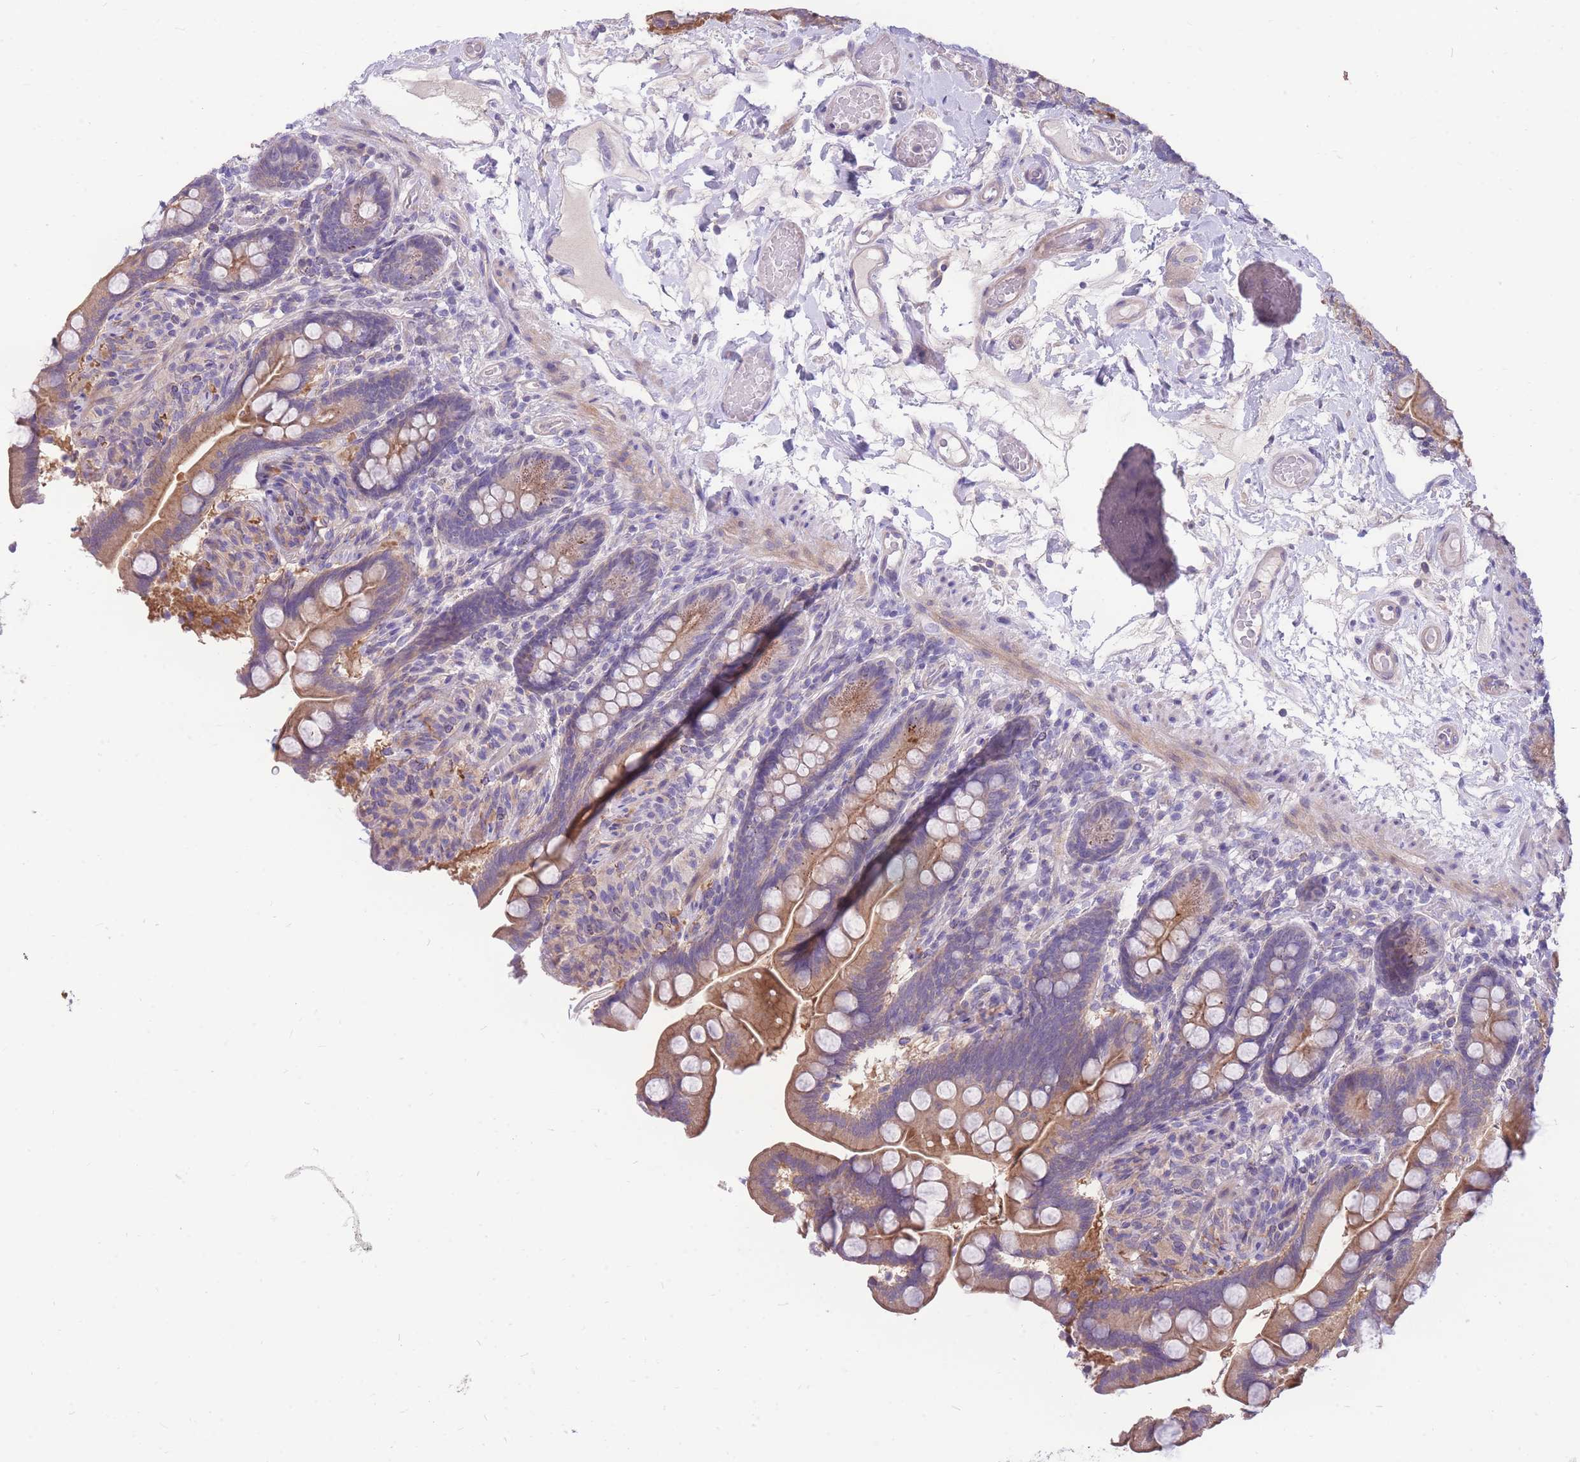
{"staining": {"intensity": "moderate", "quantity": ">75%", "location": "cytoplasmic/membranous"}, "tissue": "small intestine", "cell_type": "Glandular cells", "image_type": "normal", "snomed": [{"axis": "morphology", "description": "Normal tissue, NOS"}, {"axis": "topography", "description": "Small intestine"}], "caption": "An immunohistochemistry (IHC) histopathology image of benign tissue is shown. Protein staining in brown highlights moderate cytoplasmic/membranous positivity in small intestine within glandular cells. The staining was performed using DAB to visualize the protein expression in brown, while the nuclei were stained in blue with hematoxylin (Magnification: 20x).", "gene": "OR5T1", "patient": {"sex": "female", "age": 64}}